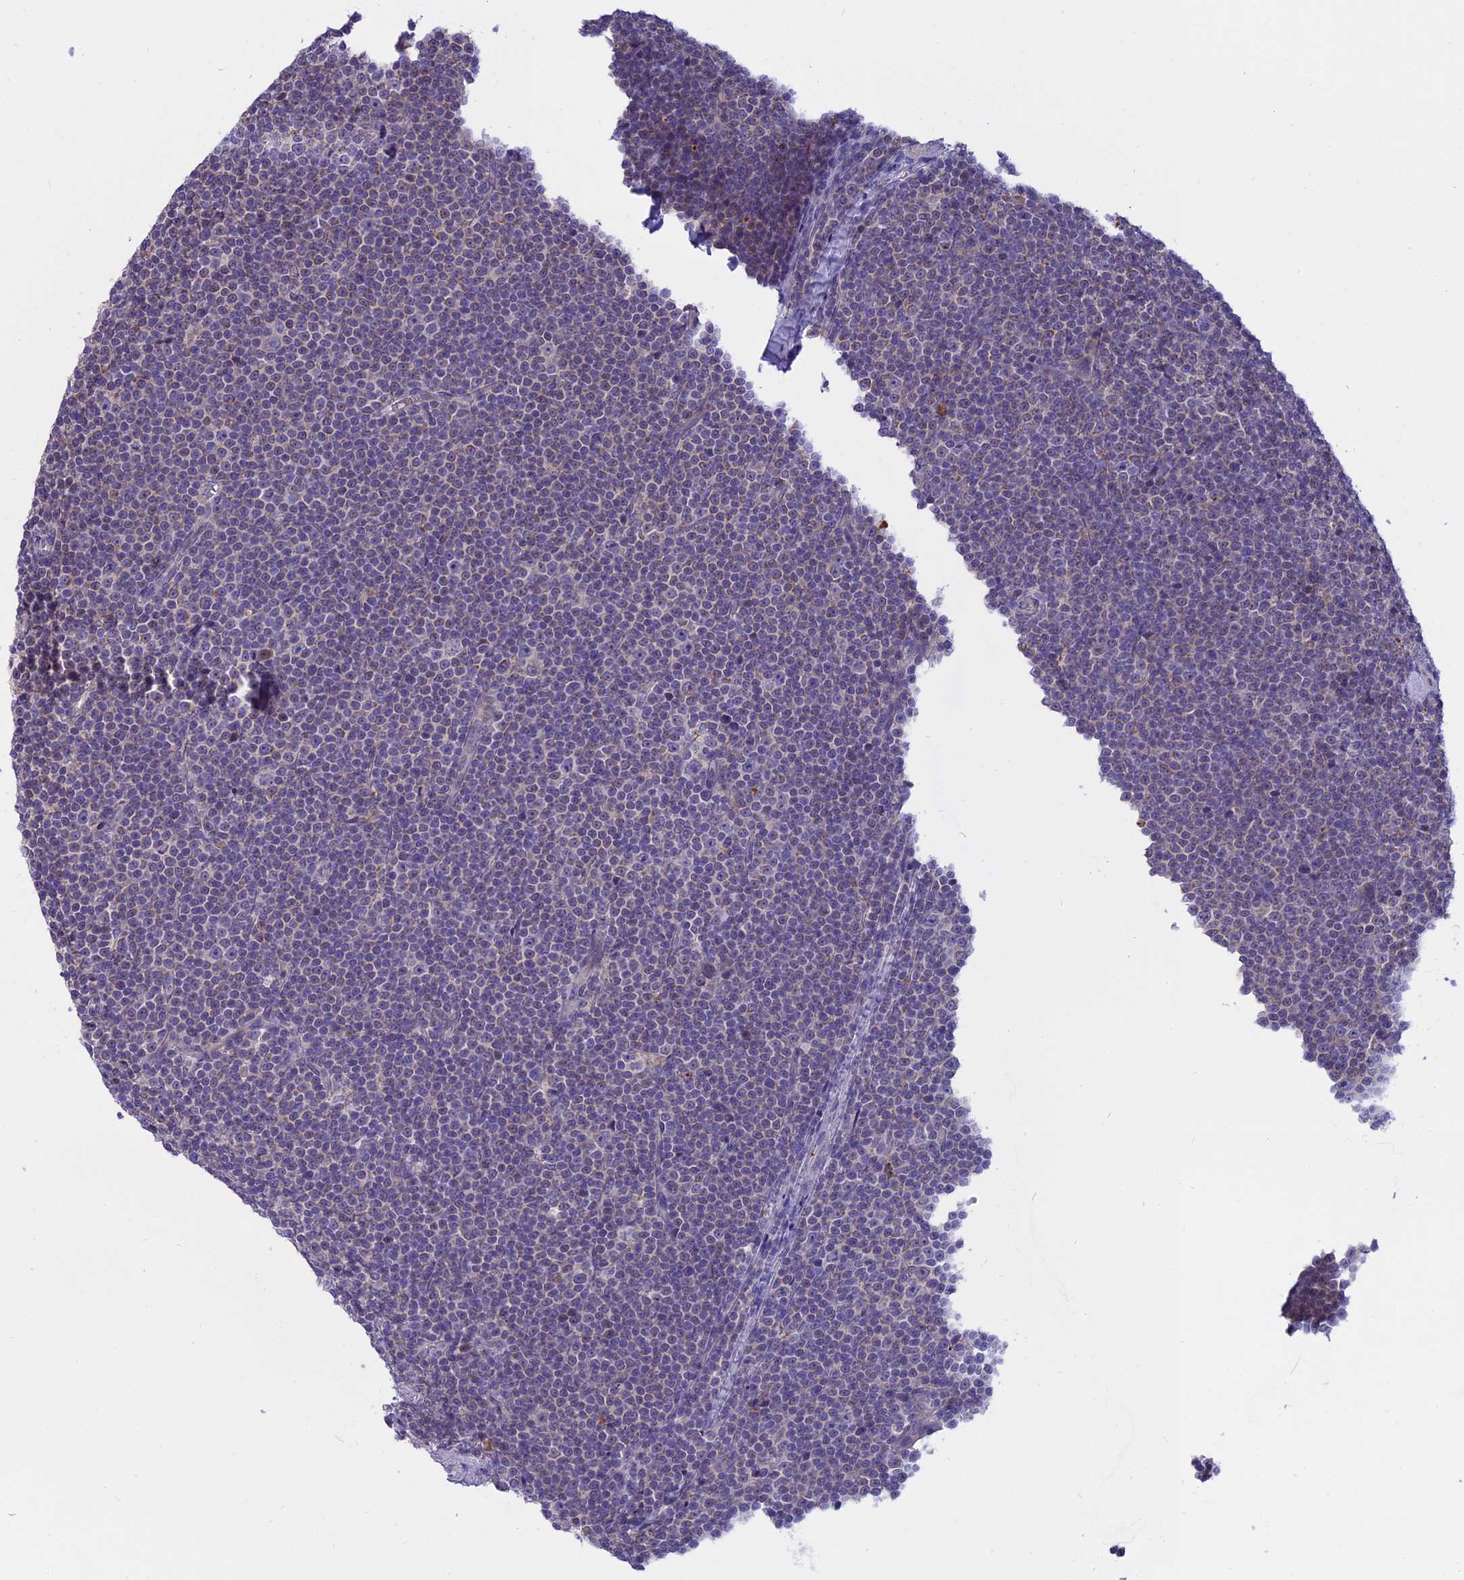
{"staining": {"intensity": "negative", "quantity": "none", "location": "none"}, "tissue": "lymphoma", "cell_type": "Tumor cells", "image_type": "cancer", "snomed": [{"axis": "morphology", "description": "Malignant lymphoma, non-Hodgkin's type, Low grade"}, {"axis": "topography", "description": "Lymph node"}], "caption": "The photomicrograph demonstrates no significant expression in tumor cells of malignant lymphoma, non-Hodgkin's type (low-grade).", "gene": "LYPD6", "patient": {"sex": "female", "age": 67}}